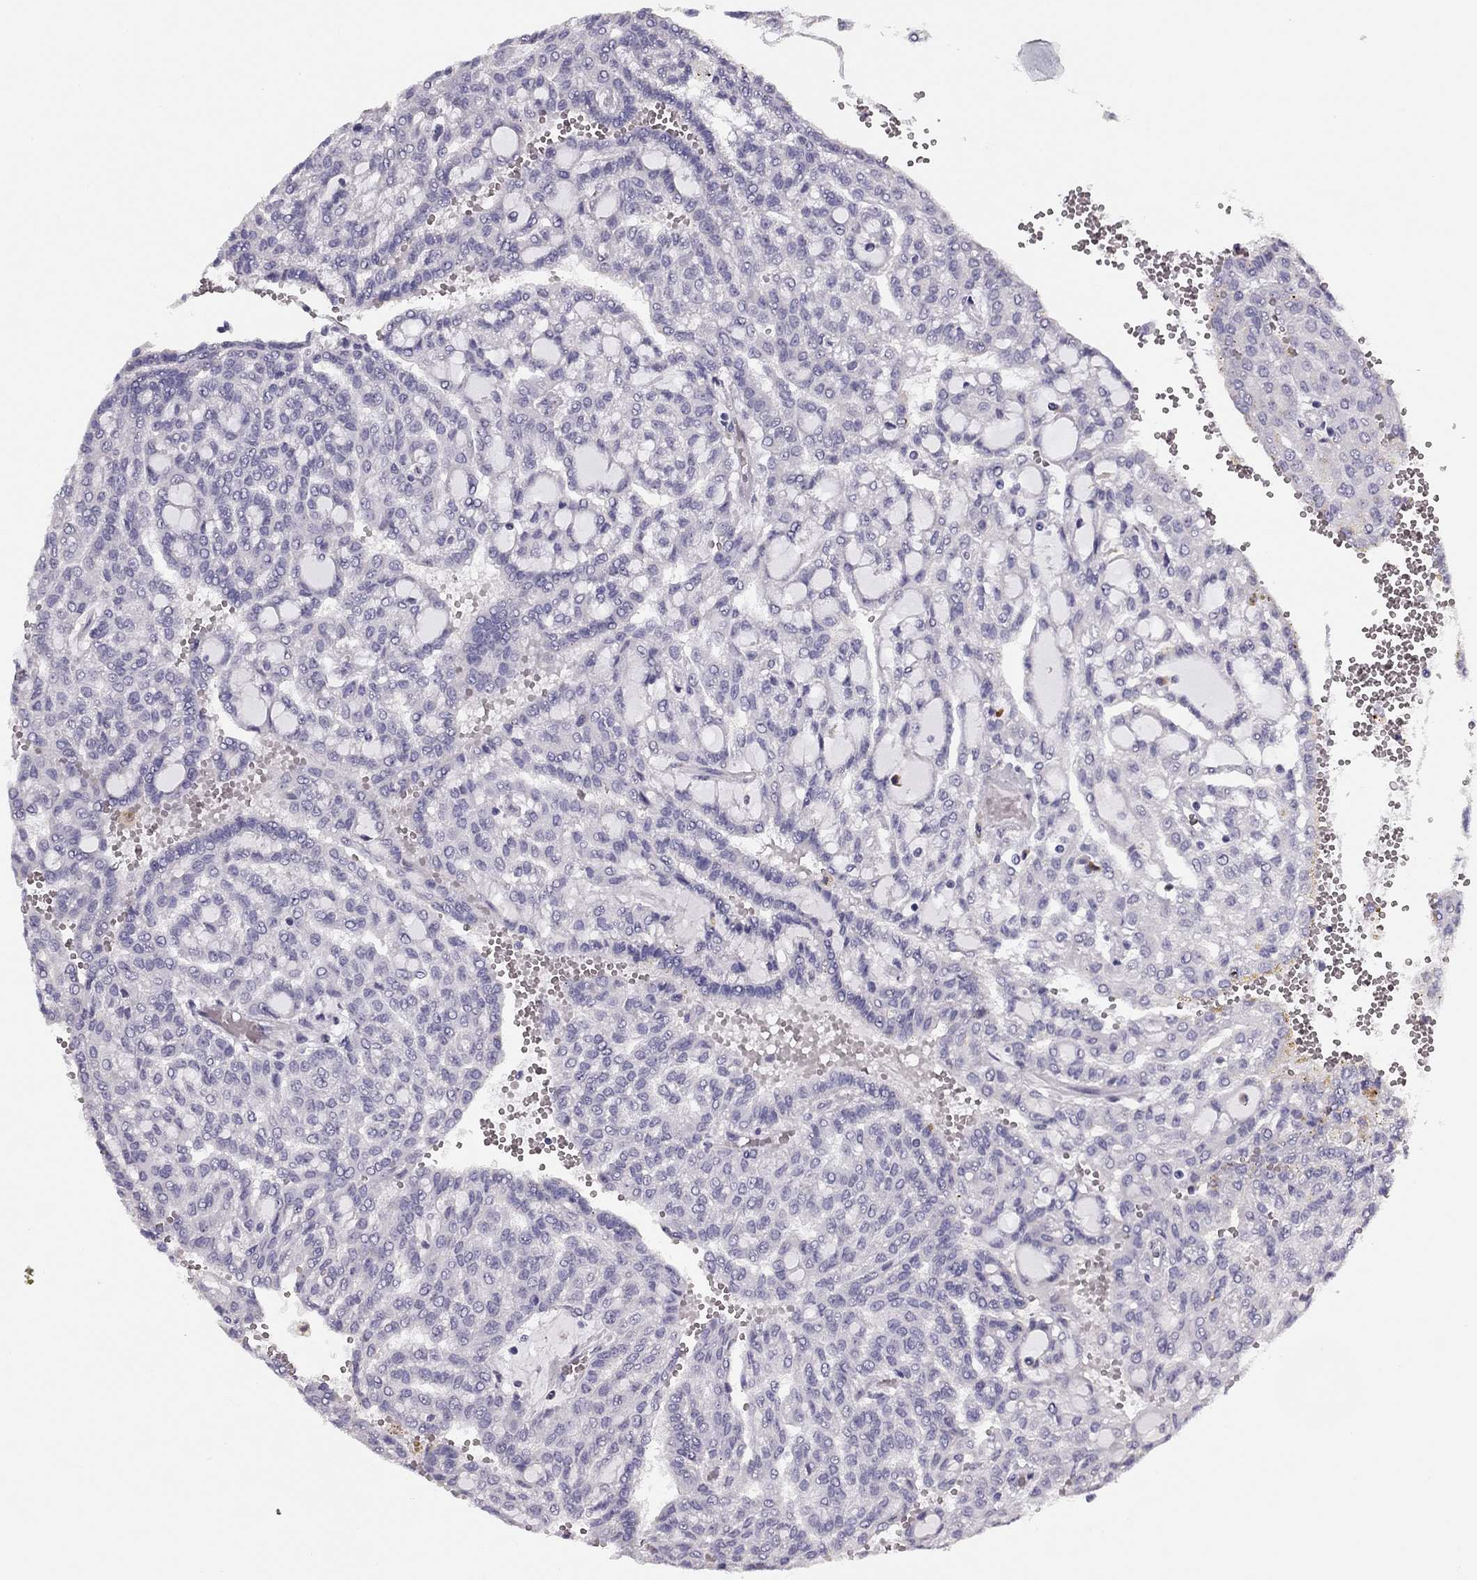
{"staining": {"intensity": "negative", "quantity": "none", "location": "none"}, "tissue": "renal cancer", "cell_type": "Tumor cells", "image_type": "cancer", "snomed": [{"axis": "morphology", "description": "Adenocarcinoma, NOS"}, {"axis": "topography", "description": "Kidney"}], "caption": "Immunohistochemistry (IHC) of renal cancer (adenocarcinoma) demonstrates no expression in tumor cells.", "gene": "MC5R", "patient": {"sex": "male", "age": 63}}